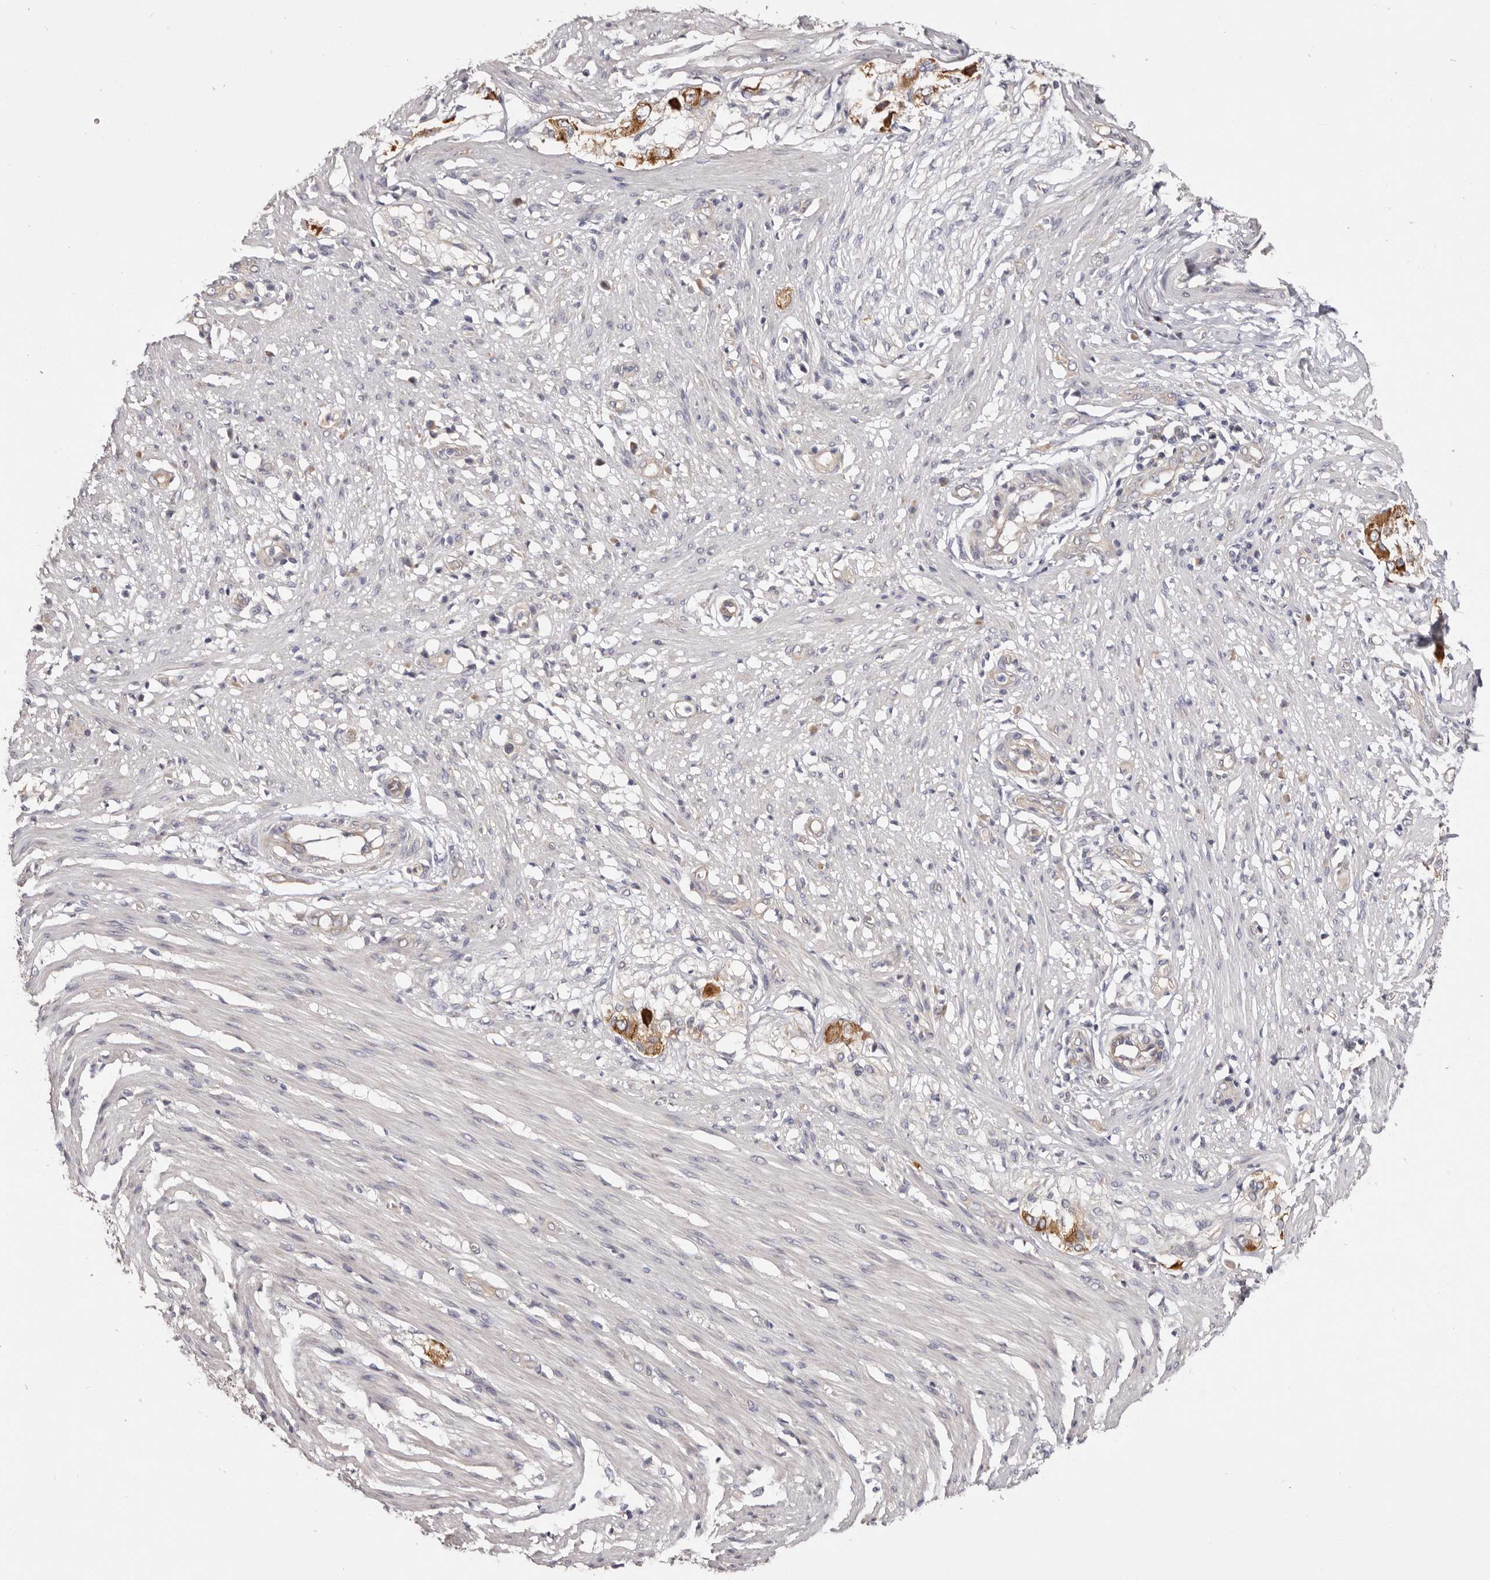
{"staining": {"intensity": "negative", "quantity": "none", "location": "none"}, "tissue": "smooth muscle", "cell_type": "Smooth muscle cells", "image_type": "normal", "snomed": [{"axis": "morphology", "description": "Normal tissue, NOS"}, {"axis": "morphology", "description": "Adenocarcinoma, NOS"}, {"axis": "topography", "description": "Colon"}, {"axis": "topography", "description": "Peripheral nerve tissue"}], "caption": "Immunohistochemistry micrograph of unremarkable smooth muscle: smooth muscle stained with DAB displays no significant protein expression in smooth muscle cells.", "gene": "FAM167B", "patient": {"sex": "male", "age": 14}}